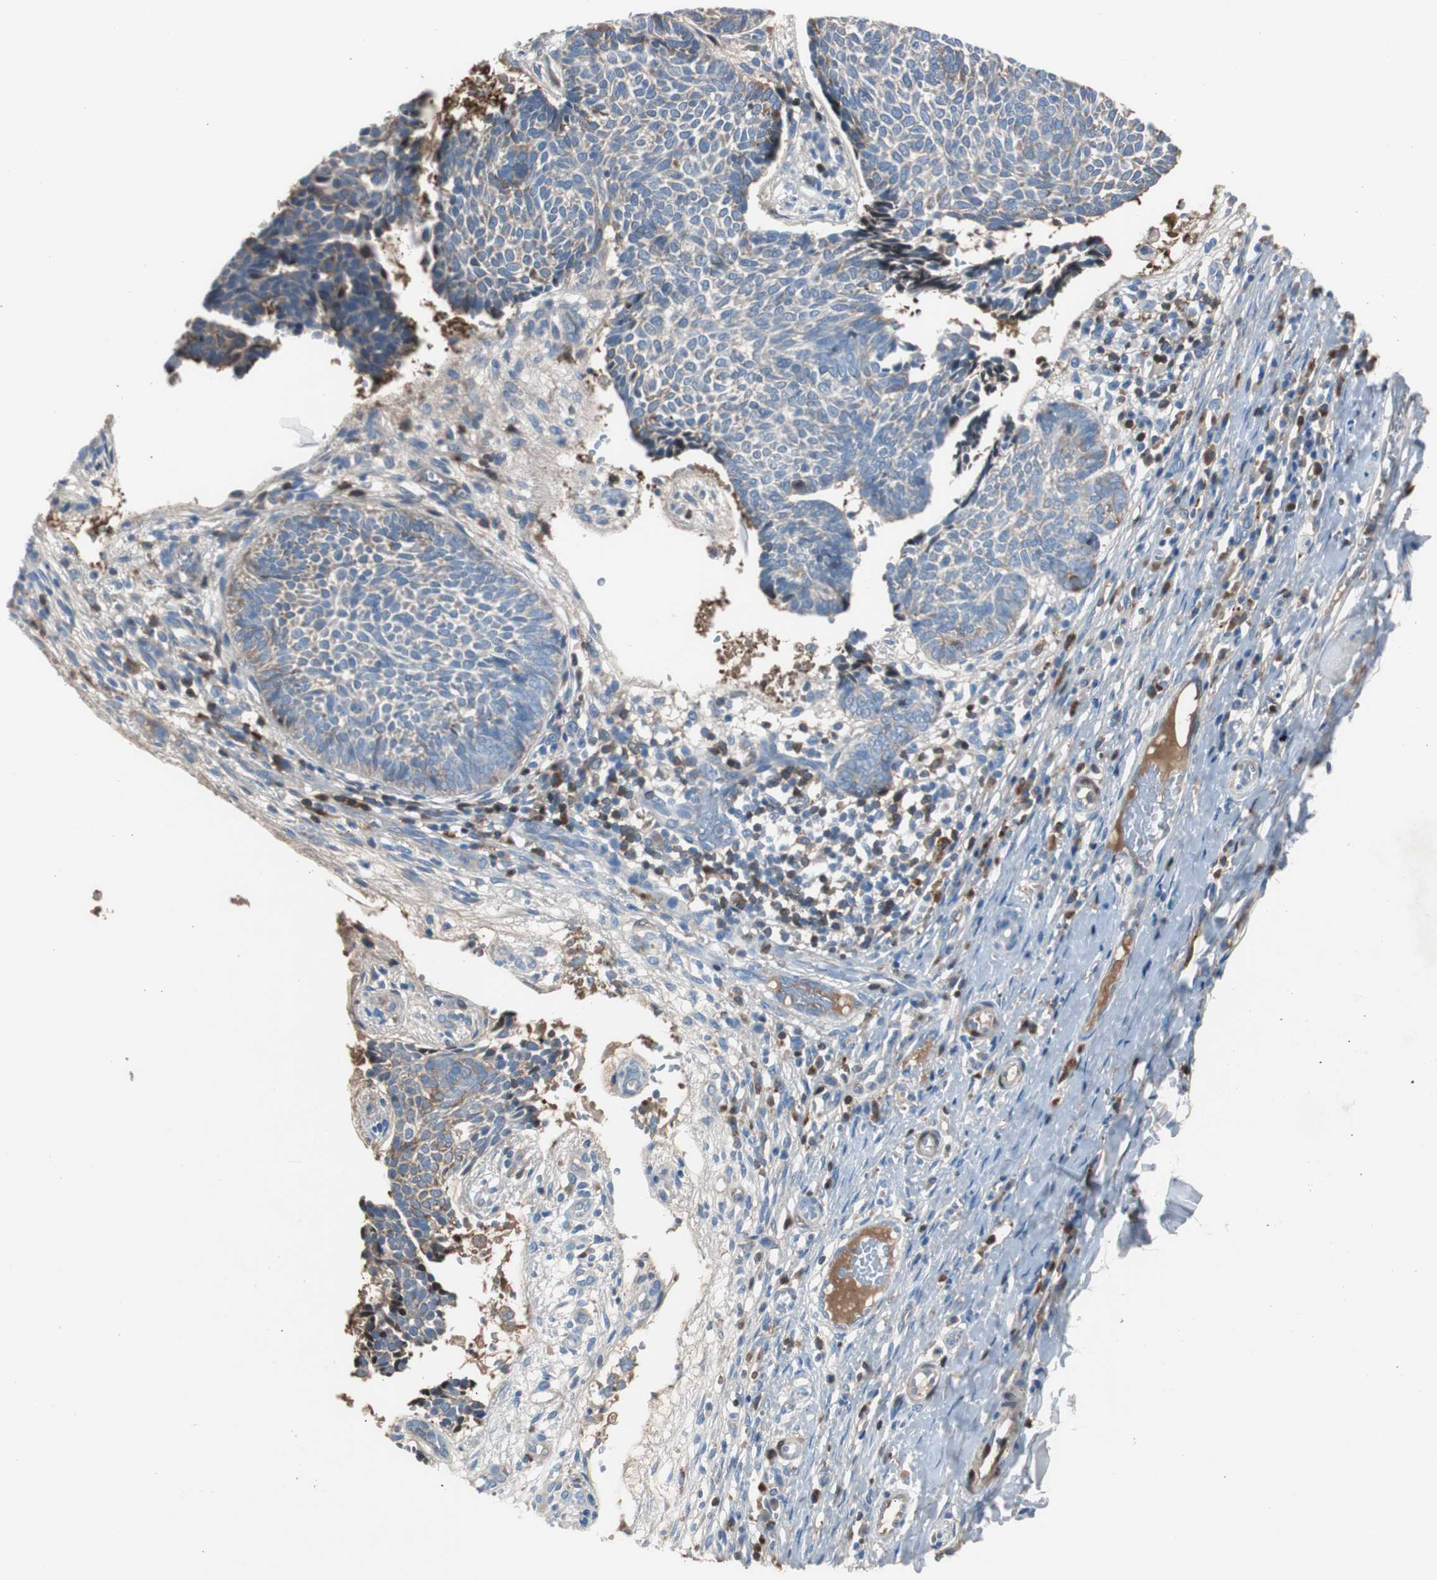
{"staining": {"intensity": "moderate", "quantity": "25%-75%", "location": "cytoplasmic/membranous"}, "tissue": "skin cancer", "cell_type": "Tumor cells", "image_type": "cancer", "snomed": [{"axis": "morphology", "description": "Normal tissue, NOS"}, {"axis": "morphology", "description": "Basal cell carcinoma"}, {"axis": "topography", "description": "Skin"}], "caption": "This is a micrograph of IHC staining of skin cancer, which shows moderate positivity in the cytoplasmic/membranous of tumor cells.", "gene": "SERPINF1", "patient": {"sex": "male", "age": 87}}